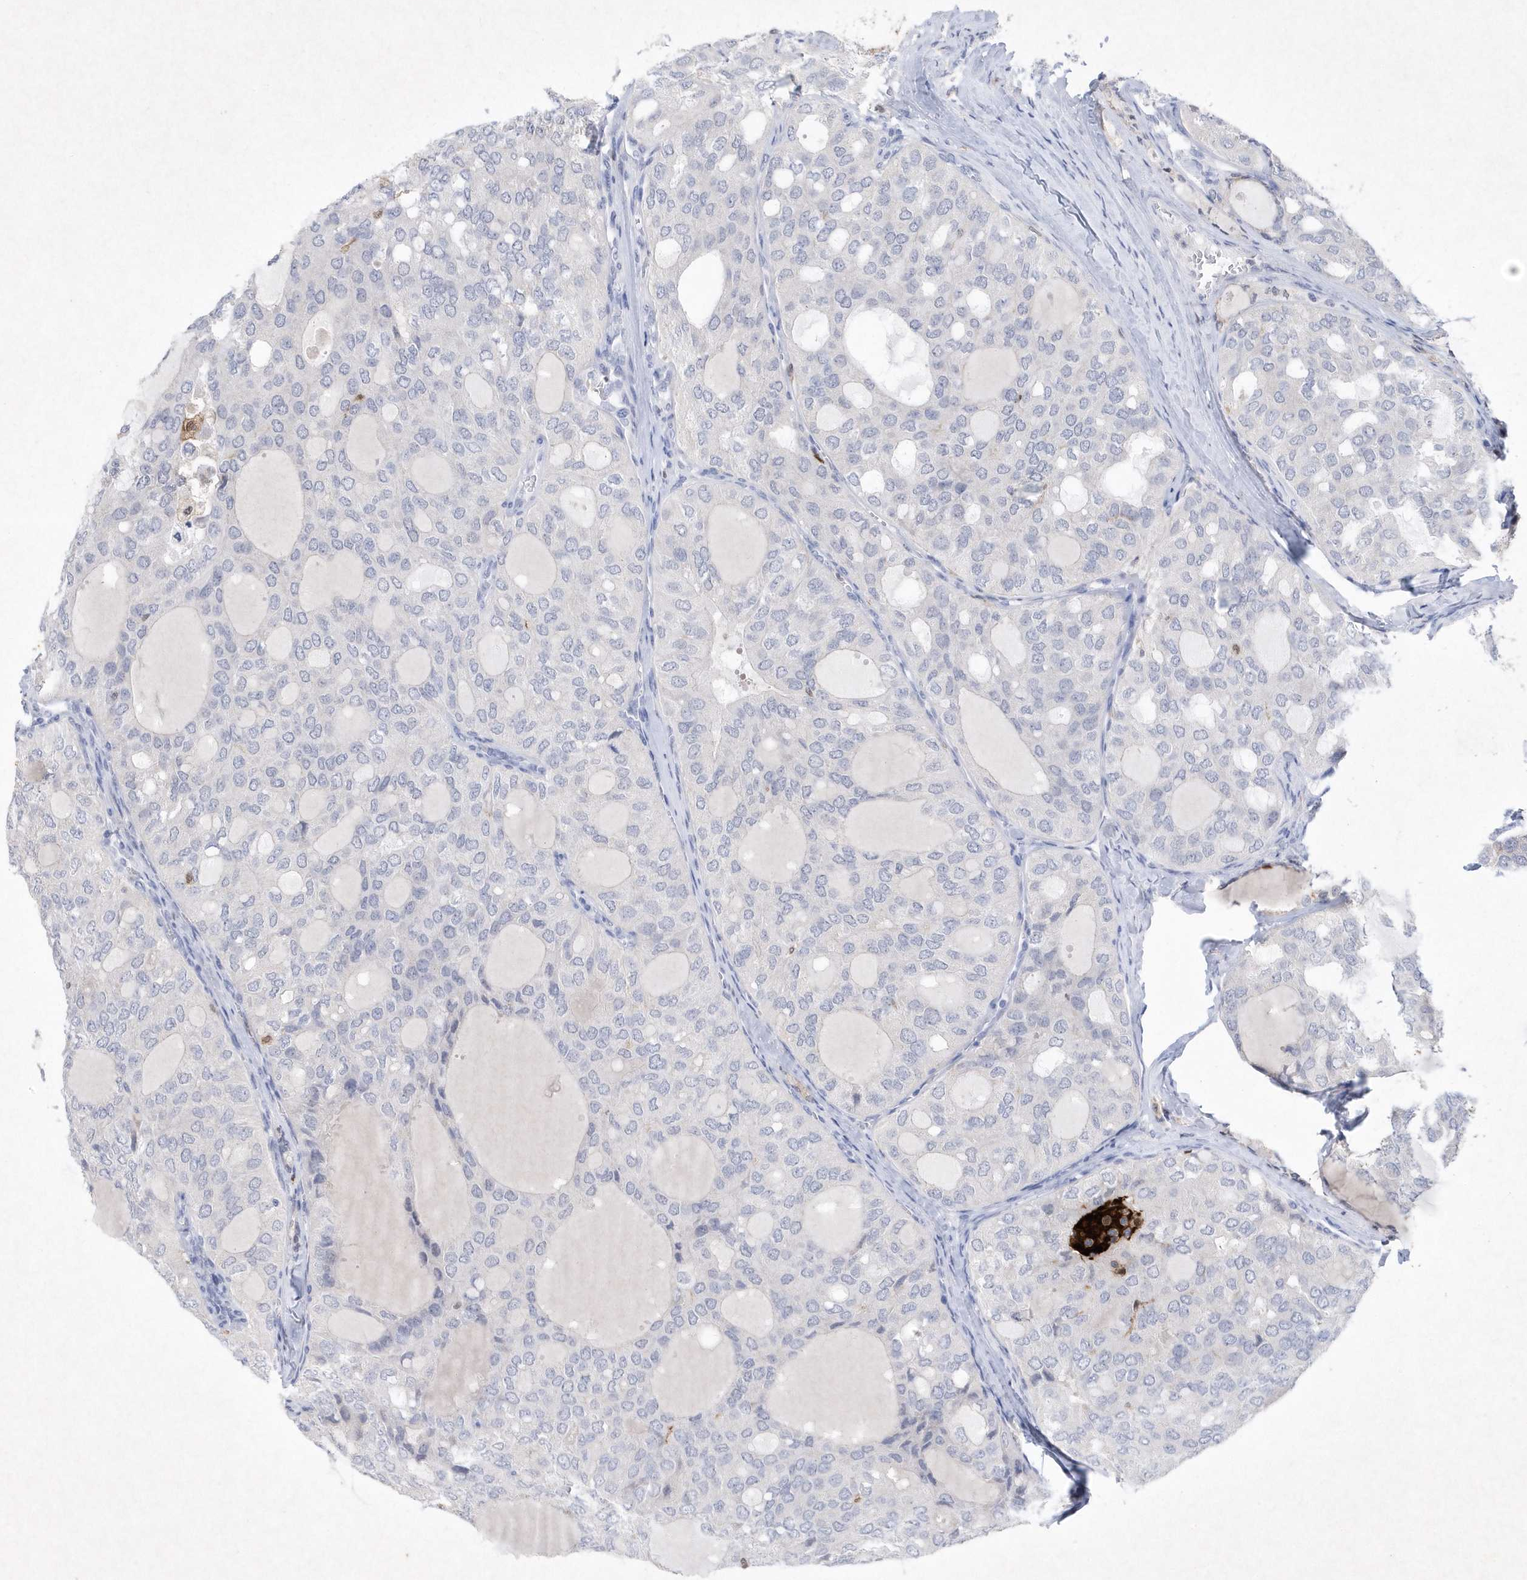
{"staining": {"intensity": "negative", "quantity": "none", "location": "none"}, "tissue": "thyroid cancer", "cell_type": "Tumor cells", "image_type": "cancer", "snomed": [{"axis": "morphology", "description": "Follicular adenoma carcinoma, NOS"}, {"axis": "topography", "description": "Thyroid gland"}], "caption": "This is an IHC photomicrograph of human follicular adenoma carcinoma (thyroid). There is no staining in tumor cells.", "gene": "BHLHA15", "patient": {"sex": "male", "age": 75}}